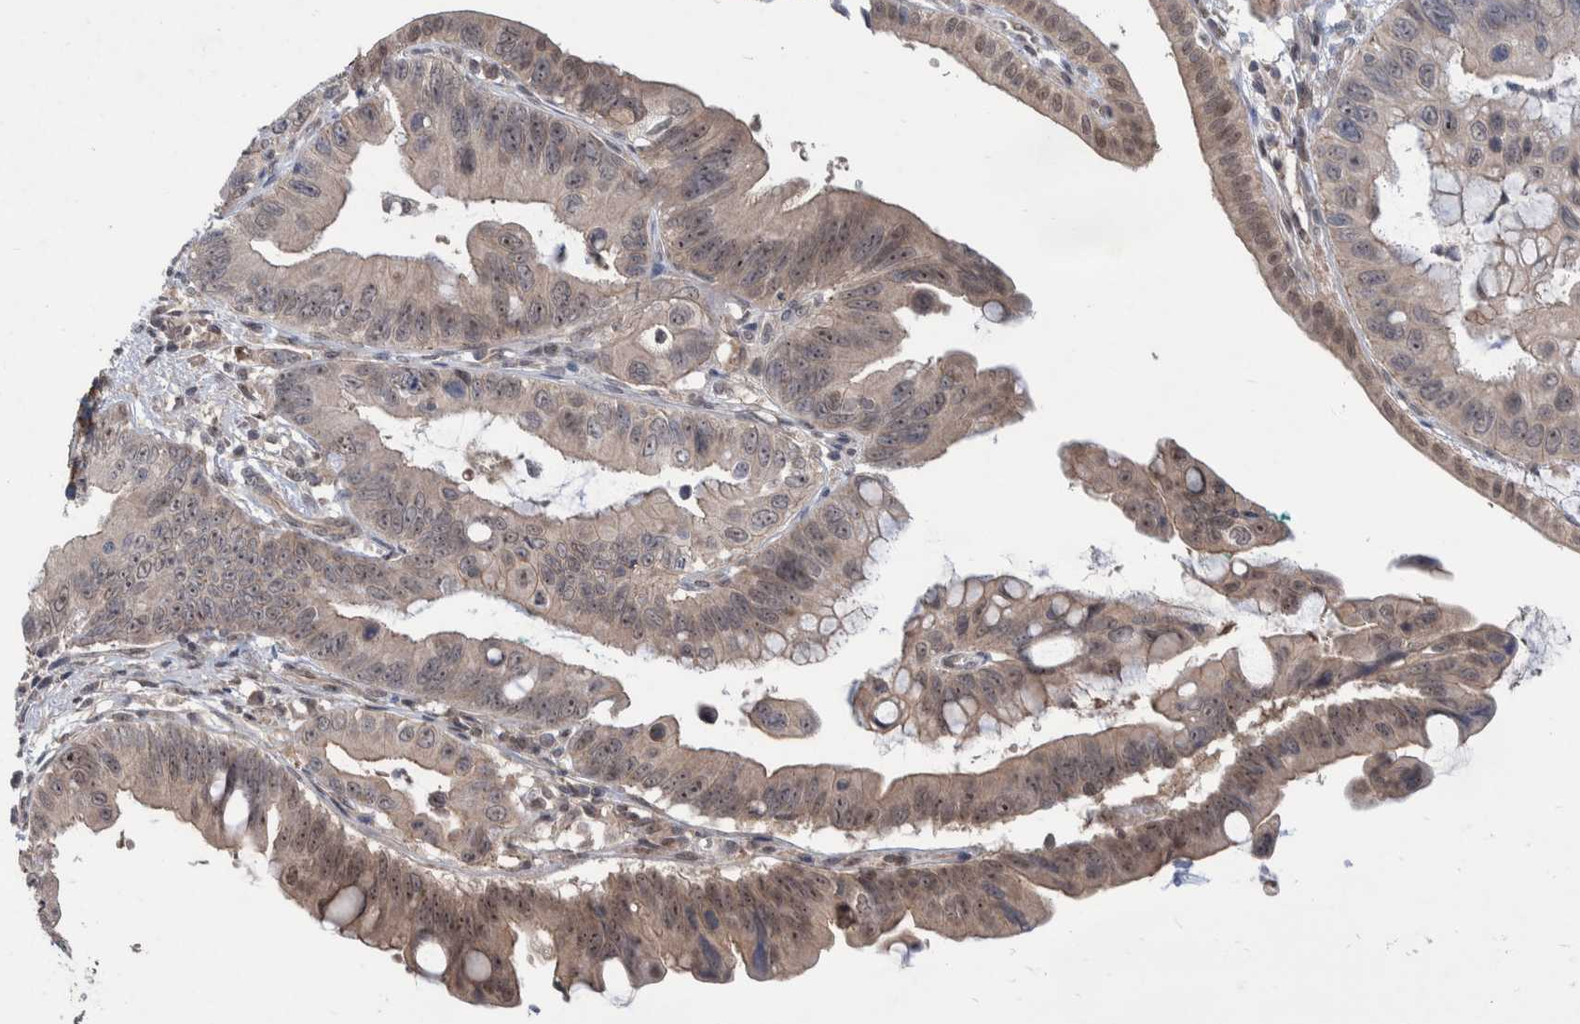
{"staining": {"intensity": "weak", "quantity": ">75%", "location": "cytoplasmic/membranous,nuclear"}, "tissue": "pancreatic cancer", "cell_type": "Tumor cells", "image_type": "cancer", "snomed": [{"axis": "morphology", "description": "Adenocarcinoma, NOS"}, {"axis": "topography", "description": "Pancreas"}], "caption": "Human pancreatic cancer stained with a brown dye displays weak cytoplasmic/membranous and nuclear positive expression in approximately >75% of tumor cells.", "gene": "PLPBP", "patient": {"sex": "female", "age": 72}}